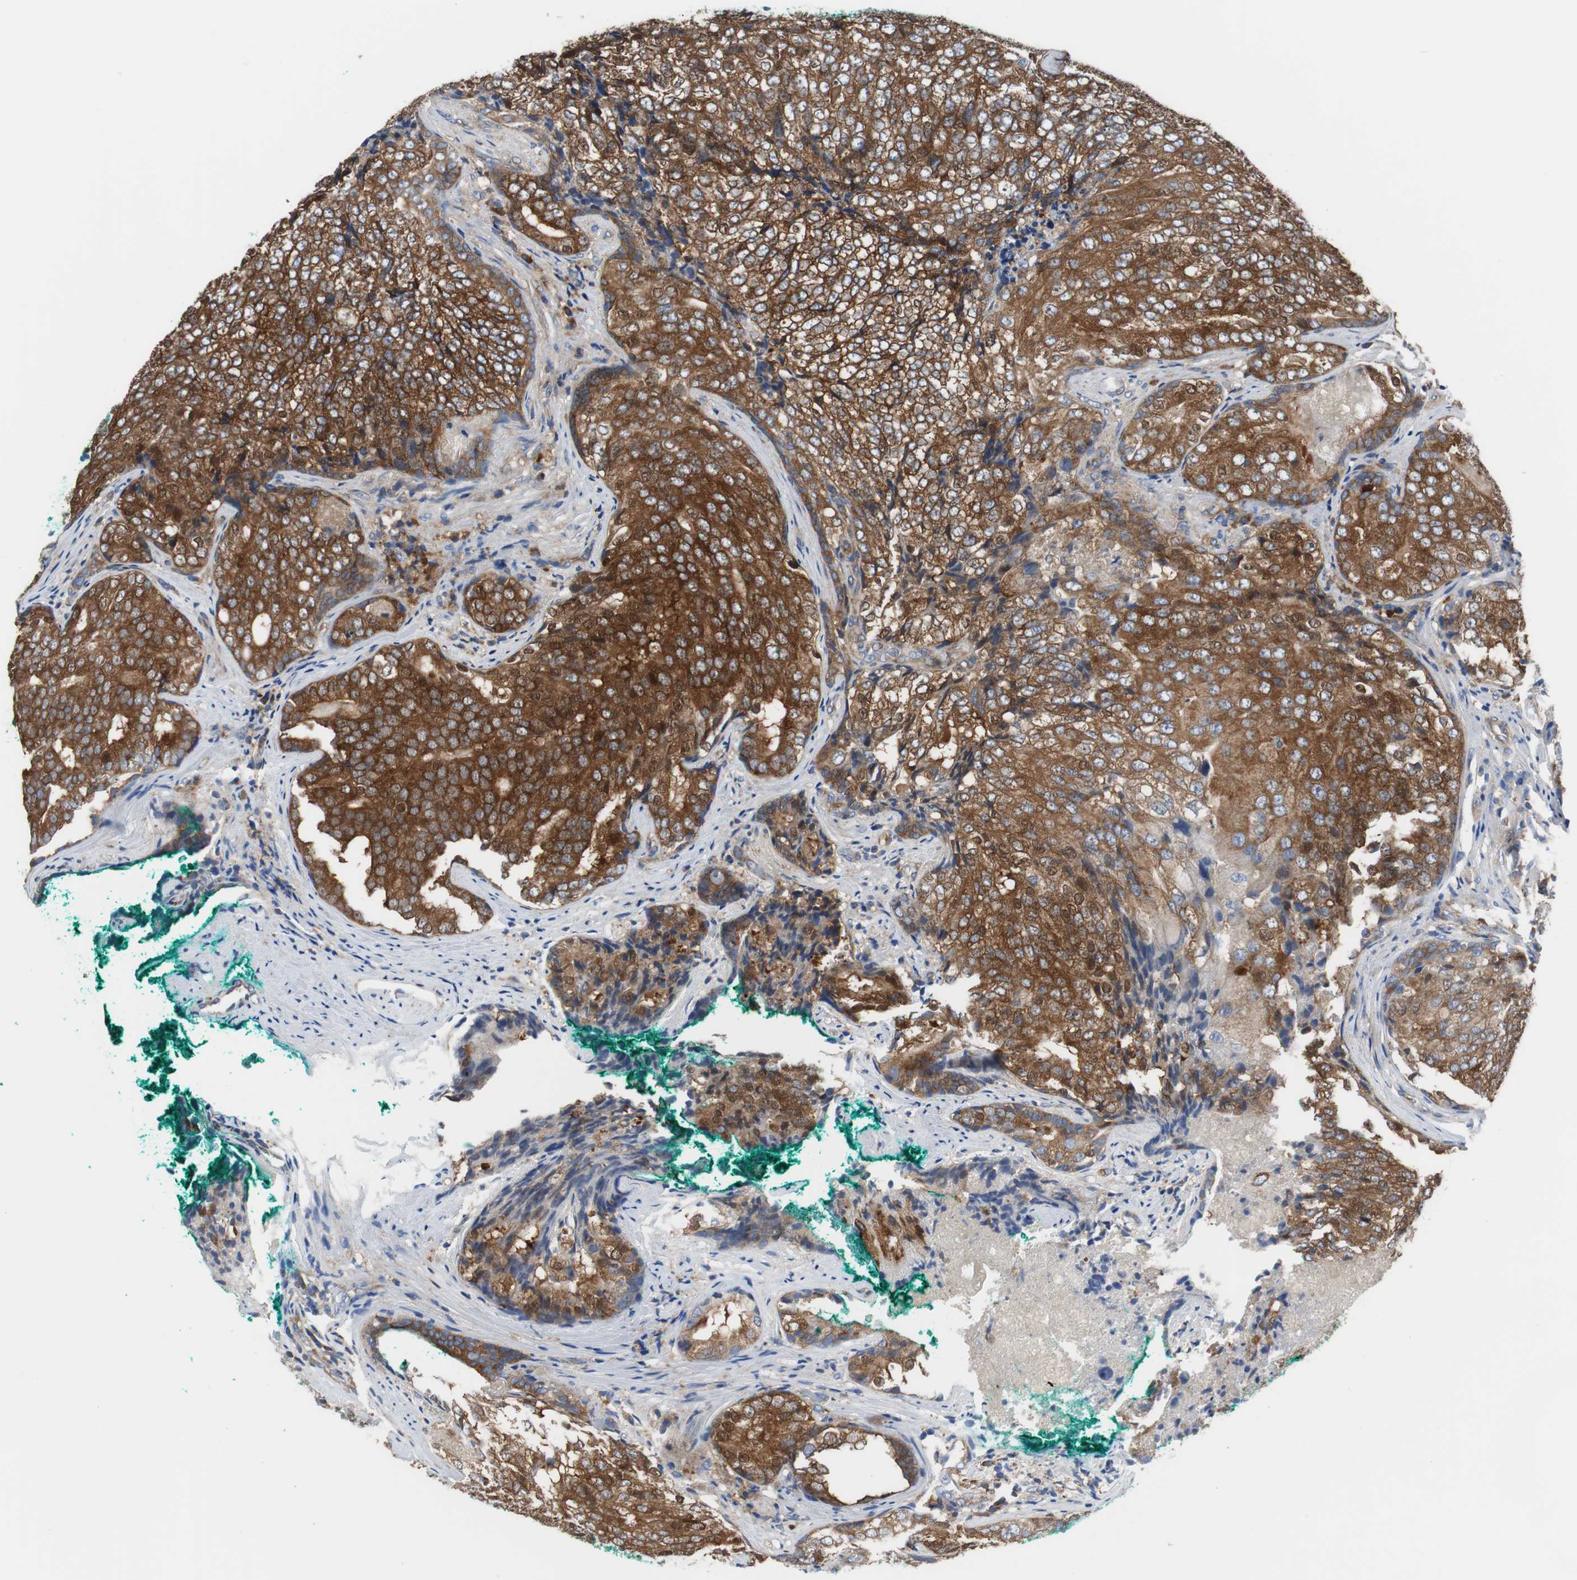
{"staining": {"intensity": "strong", "quantity": ">75%", "location": "cytoplasmic/membranous"}, "tissue": "prostate cancer", "cell_type": "Tumor cells", "image_type": "cancer", "snomed": [{"axis": "morphology", "description": "Adenocarcinoma, High grade"}, {"axis": "topography", "description": "Prostate"}], "caption": "Prostate adenocarcinoma (high-grade) was stained to show a protein in brown. There is high levels of strong cytoplasmic/membranous positivity in approximately >75% of tumor cells.", "gene": "BRAF", "patient": {"sex": "male", "age": 66}}